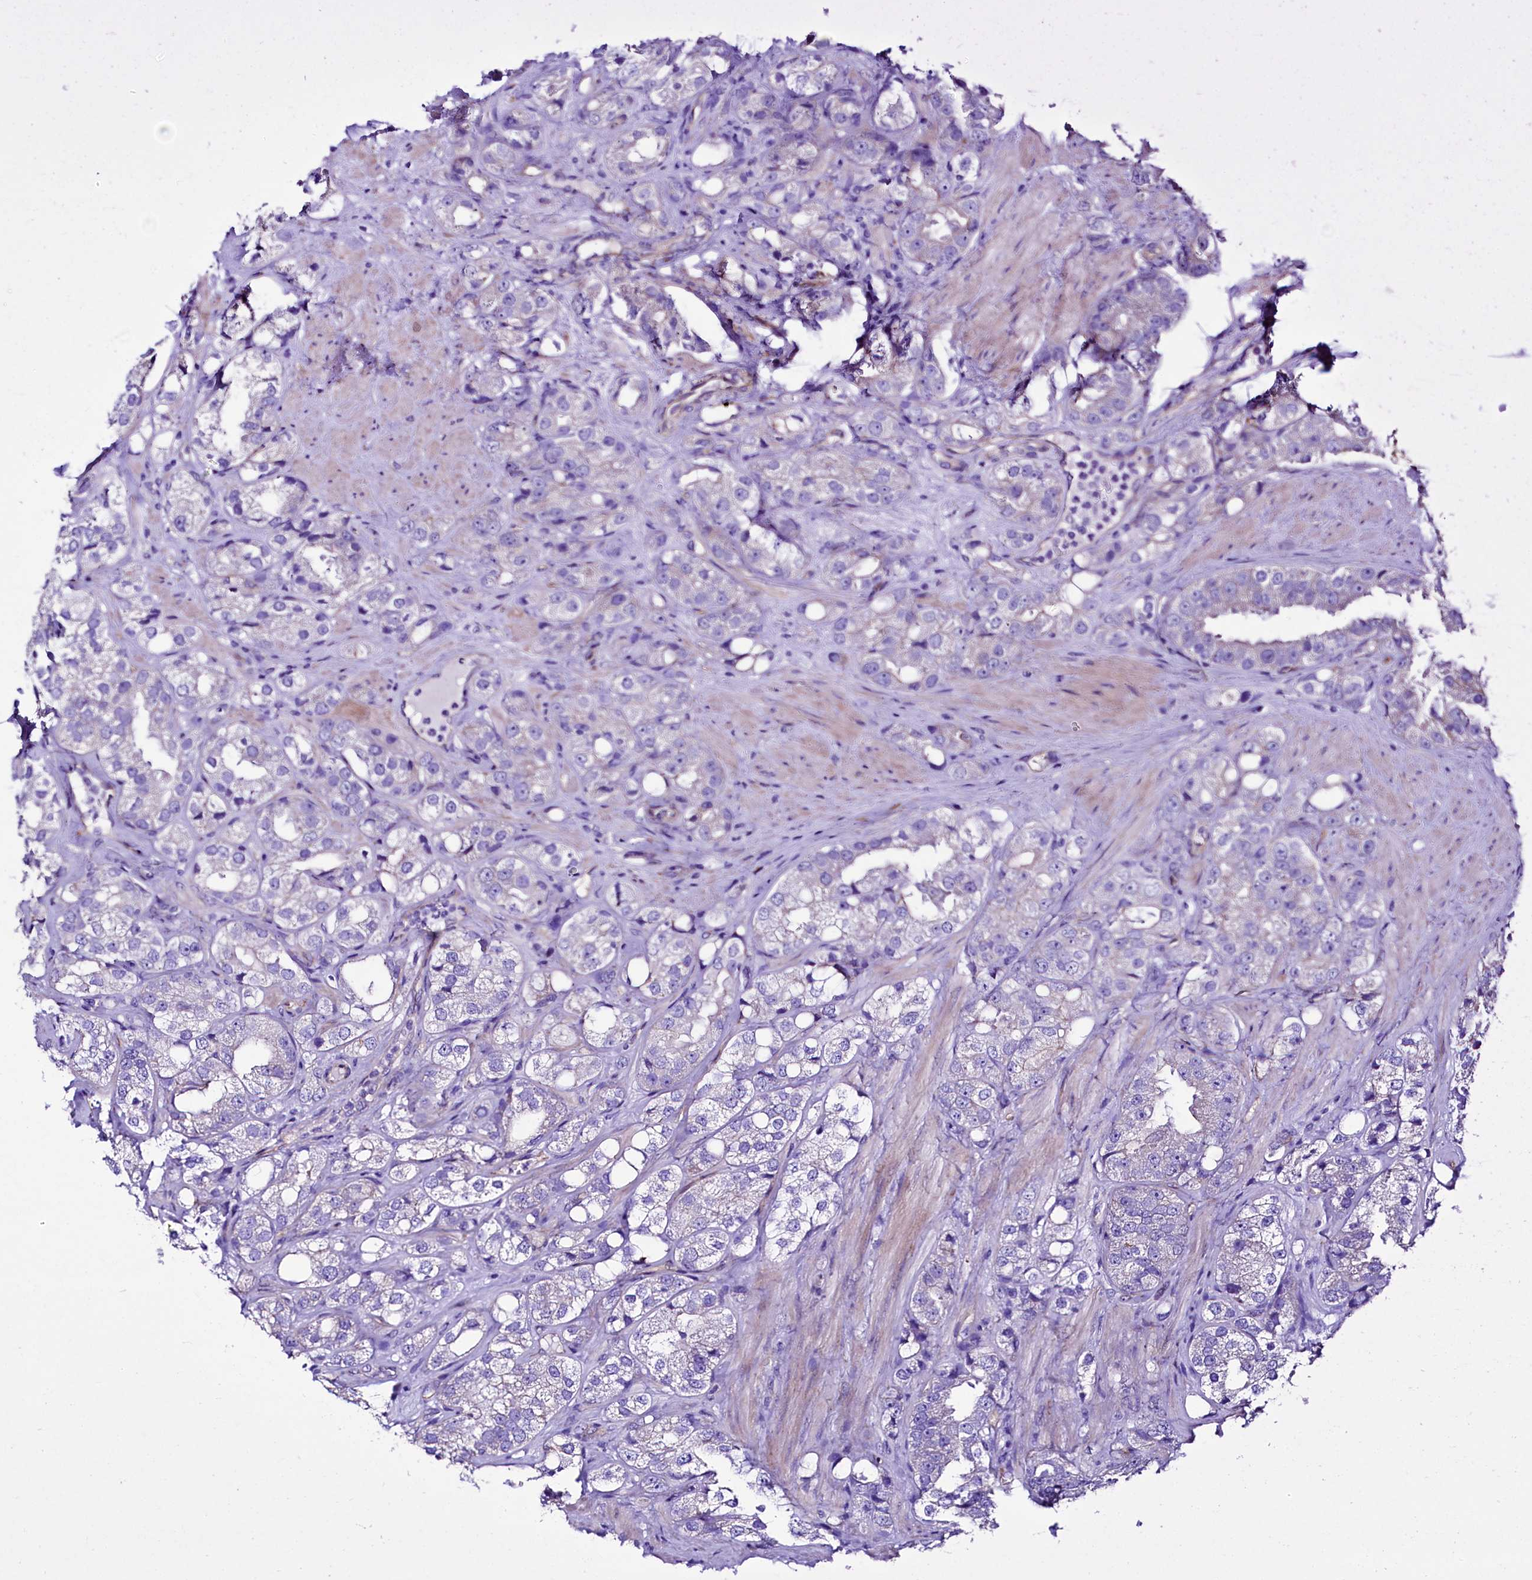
{"staining": {"intensity": "negative", "quantity": "none", "location": "none"}, "tissue": "prostate cancer", "cell_type": "Tumor cells", "image_type": "cancer", "snomed": [{"axis": "morphology", "description": "Adenocarcinoma, NOS"}, {"axis": "topography", "description": "Prostate"}], "caption": "Immunohistochemical staining of adenocarcinoma (prostate) demonstrates no significant positivity in tumor cells. Brightfield microscopy of IHC stained with DAB (brown) and hematoxylin (blue), captured at high magnification.", "gene": "SLF1", "patient": {"sex": "male", "age": 79}}